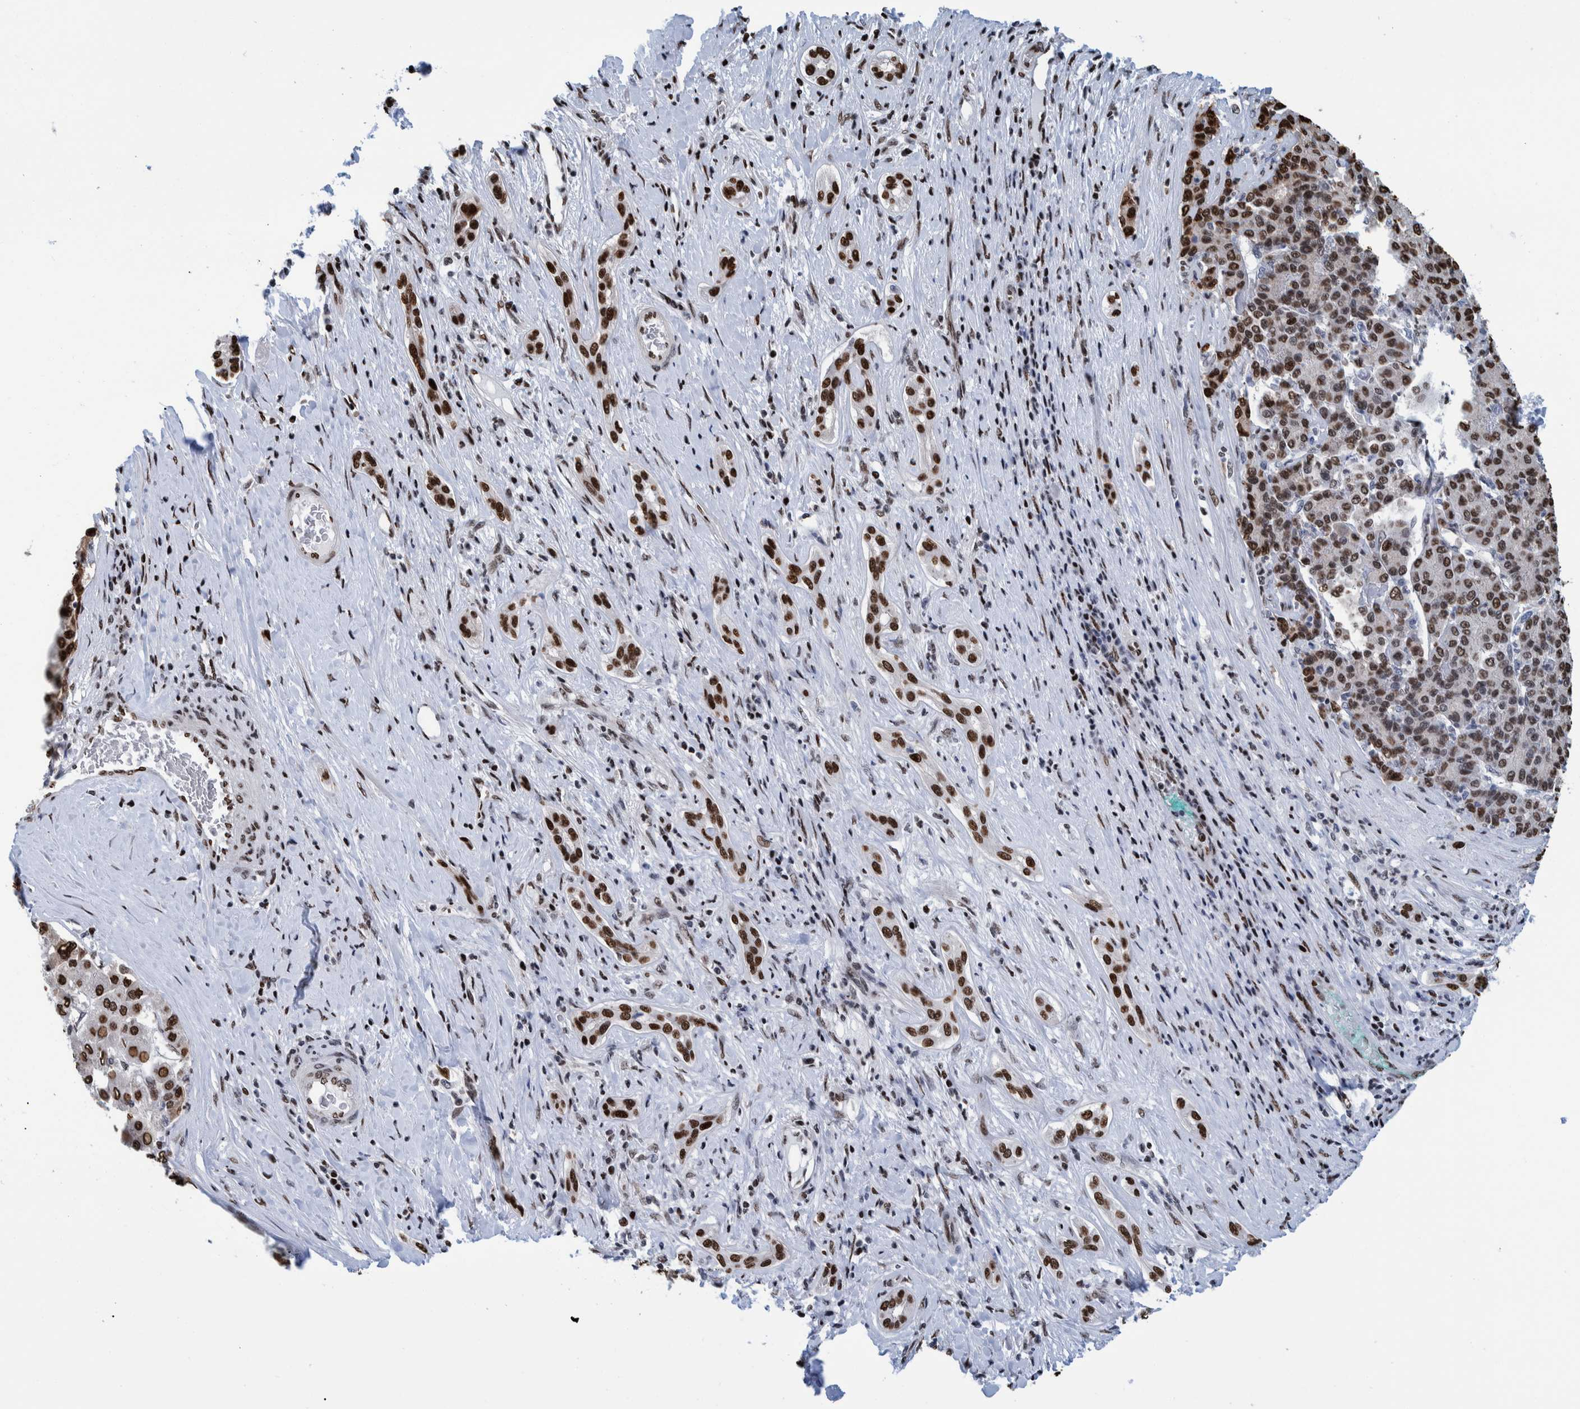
{"staining": {"intensity": "strong", "quantity": ">75%", "location": "nuclear"}, "tissue": "liver cancer", "cell_type": "Tumor cells", "image_type": "cancer", "snomed": [{"axis": "morphology", "description": "Carcinoma, Hepatocellular, NOS"}, {"axis": "topography", "description": "Liver"}], "caption": "Liver cancer stained with DAB (3,3'-diaminobenzidine) immunohistochemistry (IHC) exhibits high levels of strong nuclear expression in about >75% of tumor cells. Ihc stains the protein in brown and the nuclei are stained blue.", "gene": "HEATR9", "patient": {"sex": "male", "age": 65}}